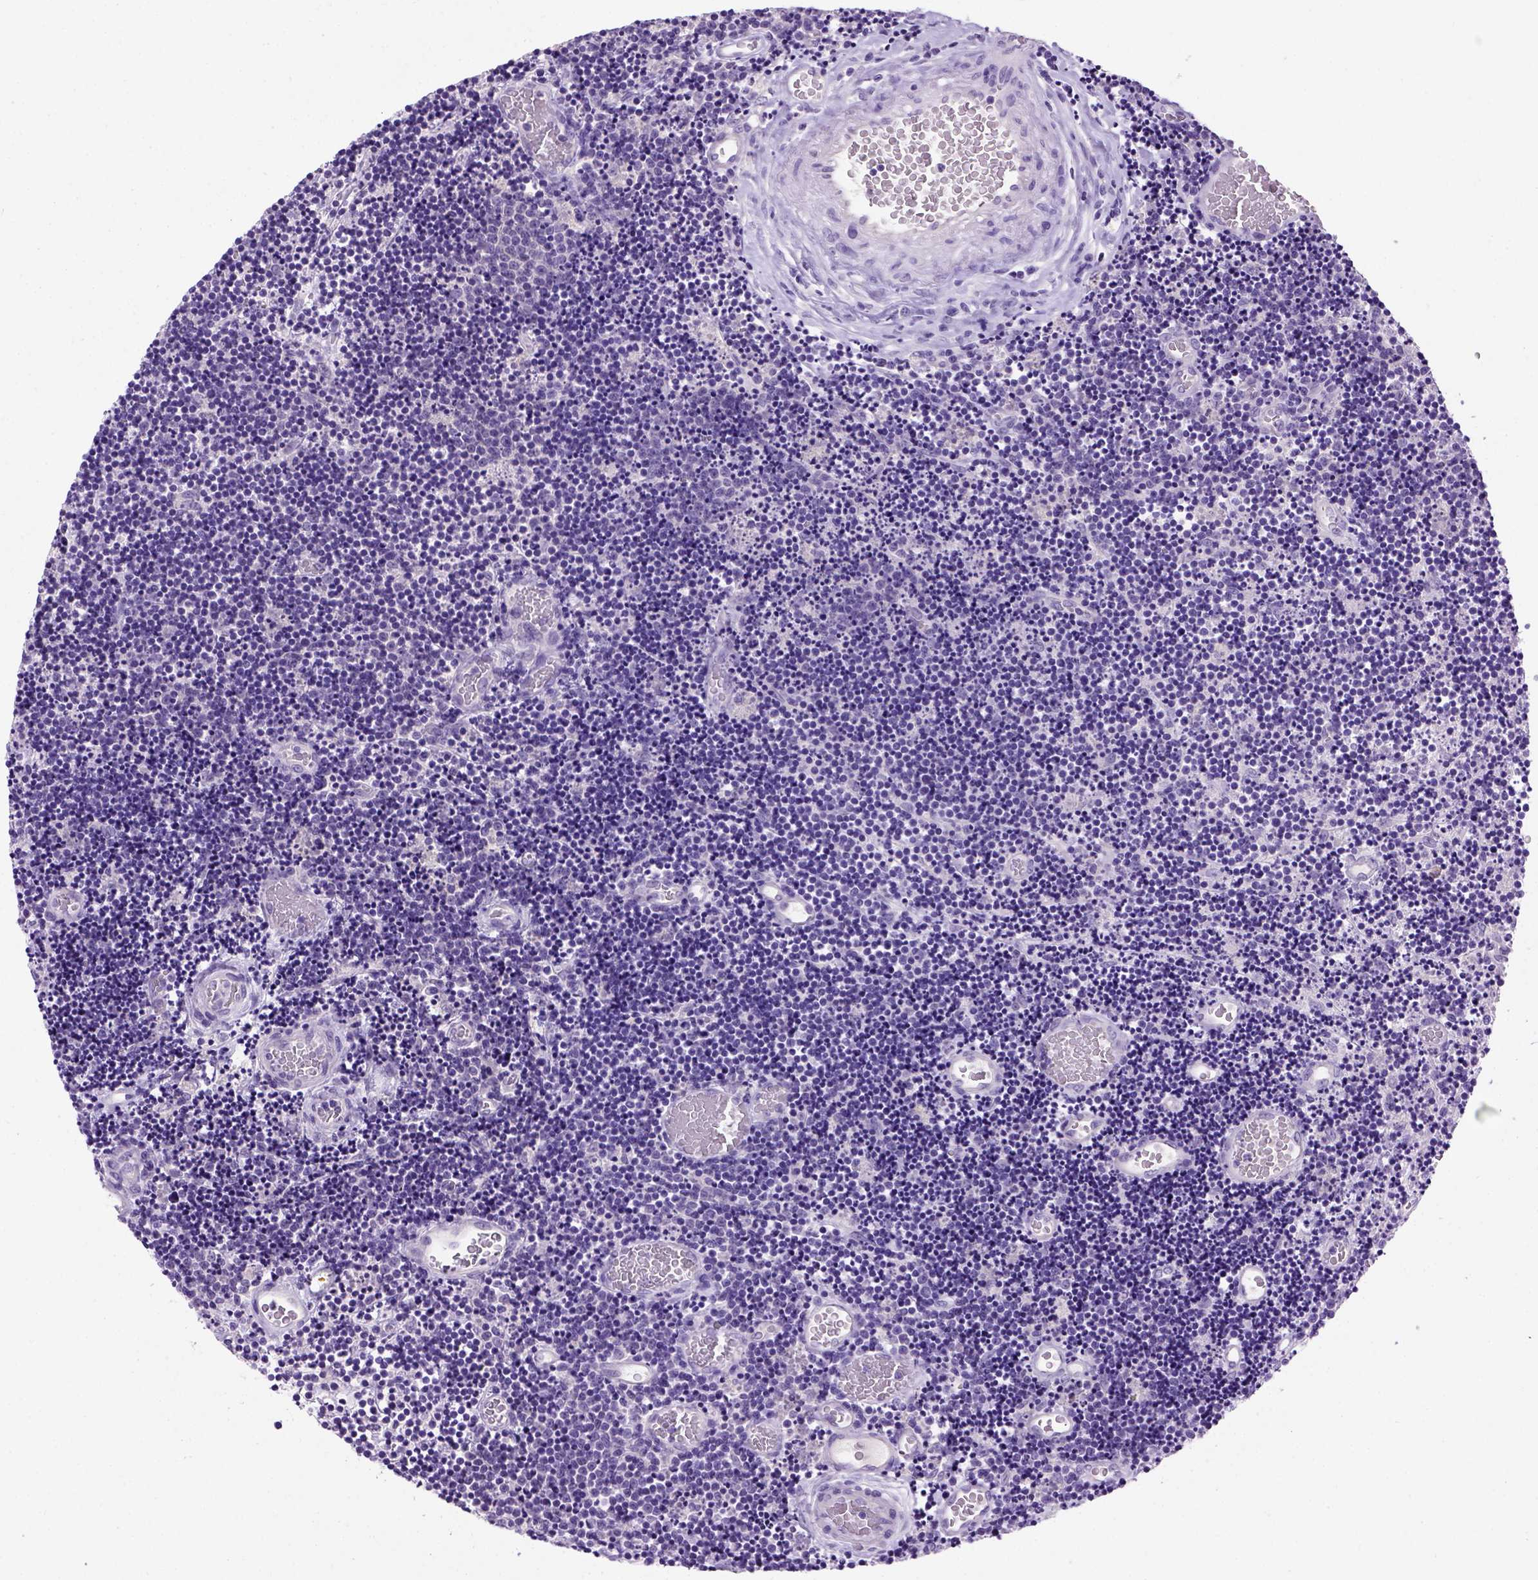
{"staining": {"intensity": "negative", "quantity": "none", "location": "none"}, "tissue": "lymphoma", "cell_type": "Tumor cells", "image_type": "cancer", "snomed": [{"axis": "morphology", "description": "Malignant lymphoma, non-Hodgkin's type, Low grade"}, {"axis": "topography", "description": "Brain"}], "caption": "This is an immunohistochemistry histopathology image of human malignant lymphoma, non-Hodgkin's type (low-grade). There is no expression in tumor cells.", "gene": "CDH1", "patient": {"sex": "female", "age": 66}}